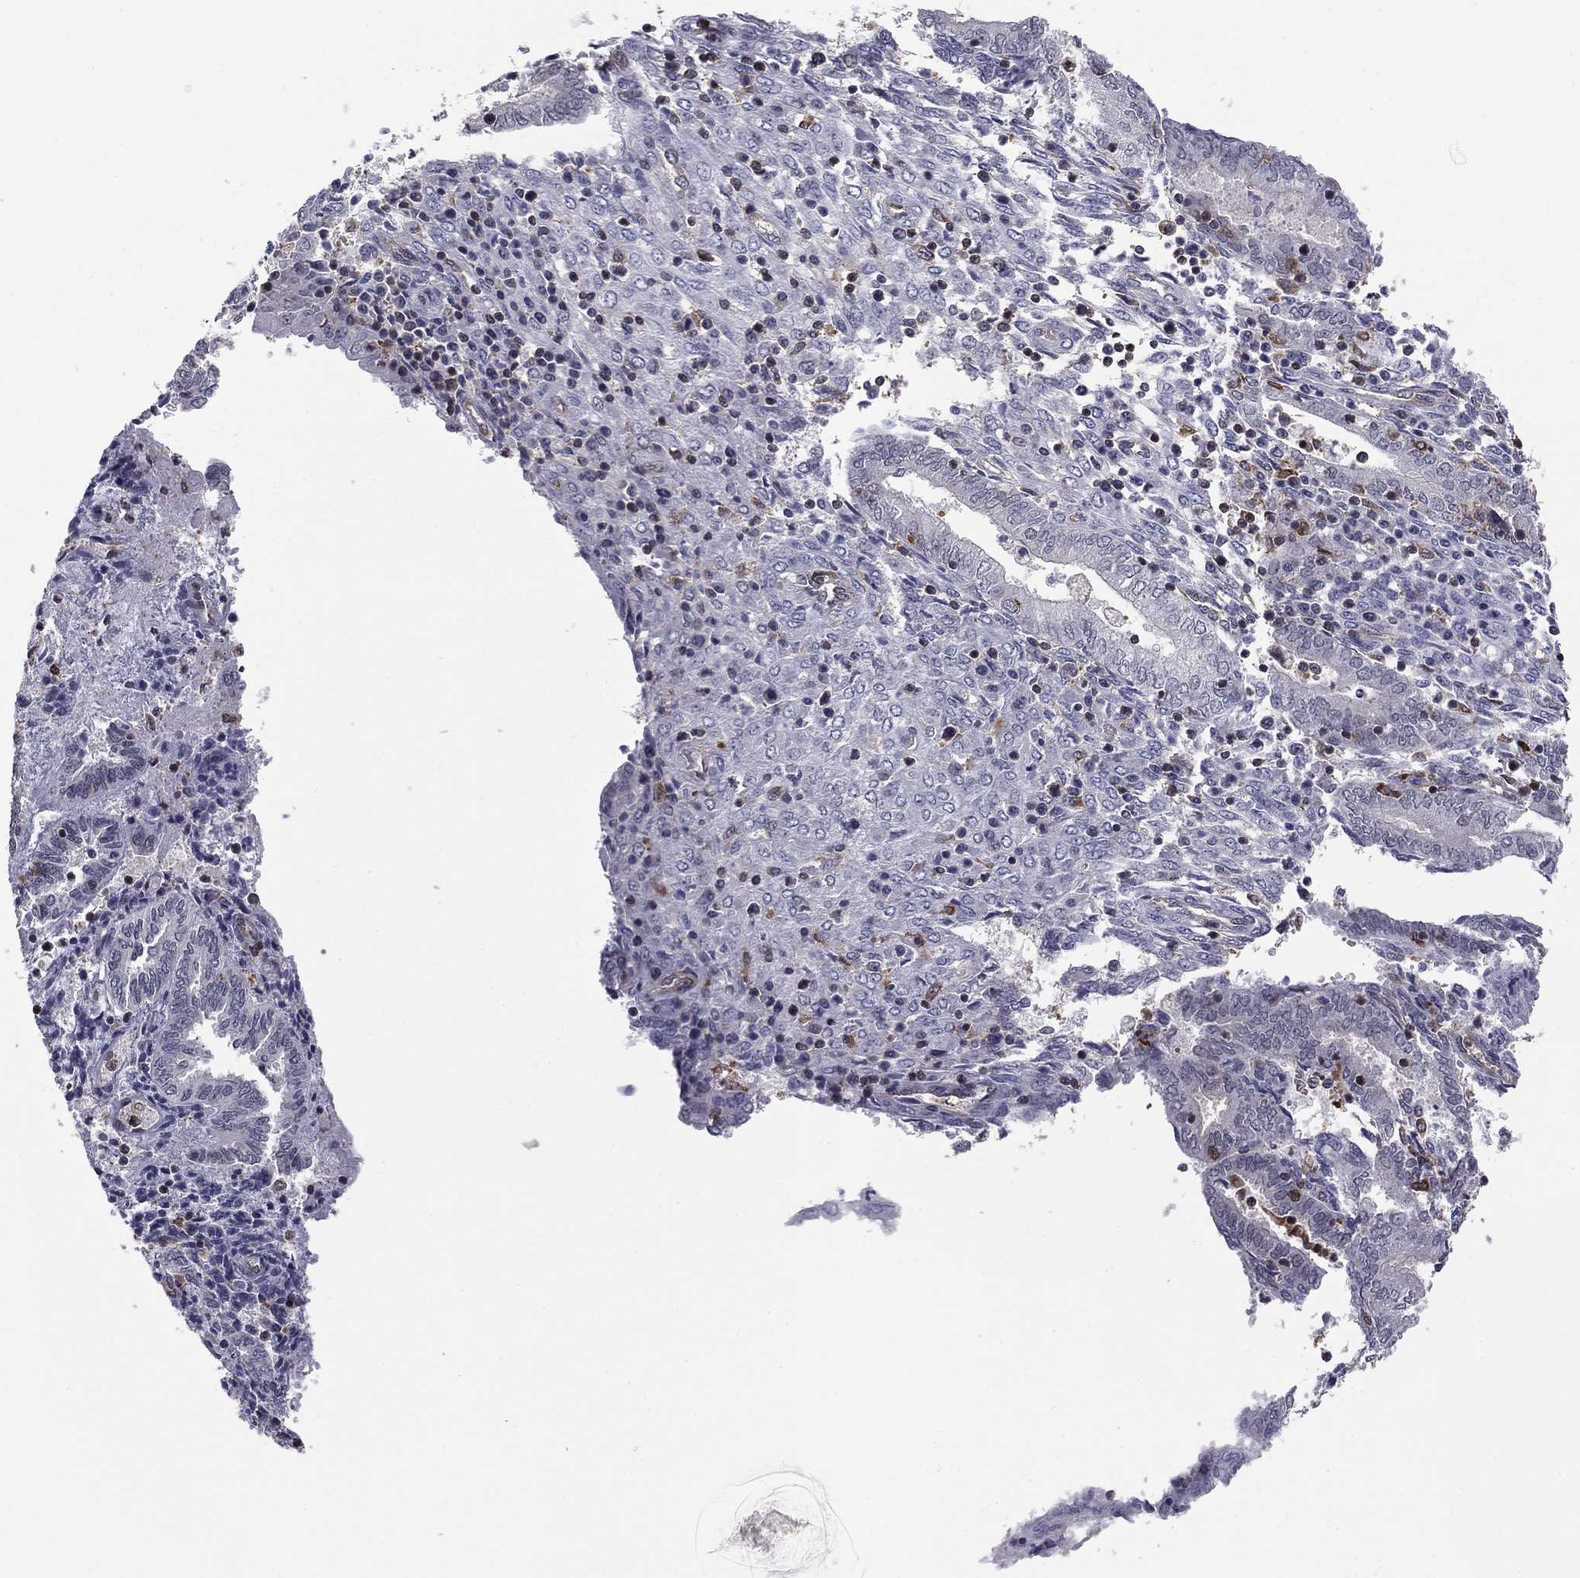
{"staining": {"intensity": "negative", "quantity": "none", "location": "none"}, "tissue": "endometrium", "cell_type": "Cells in endometrial stroma", "image_type": "normal", "snomed": [{"axis": "morphology", "description": "Normal tissue, NOS"}, {"axis": "topography", "description": "Endometrium"}], "caption": "Endometrium was stained to show a protein in brown. There is no significant positivity in cells in endometrial stroma.", "gene": "PLCB2", "patient": {"sex": "female", "age": 42}}